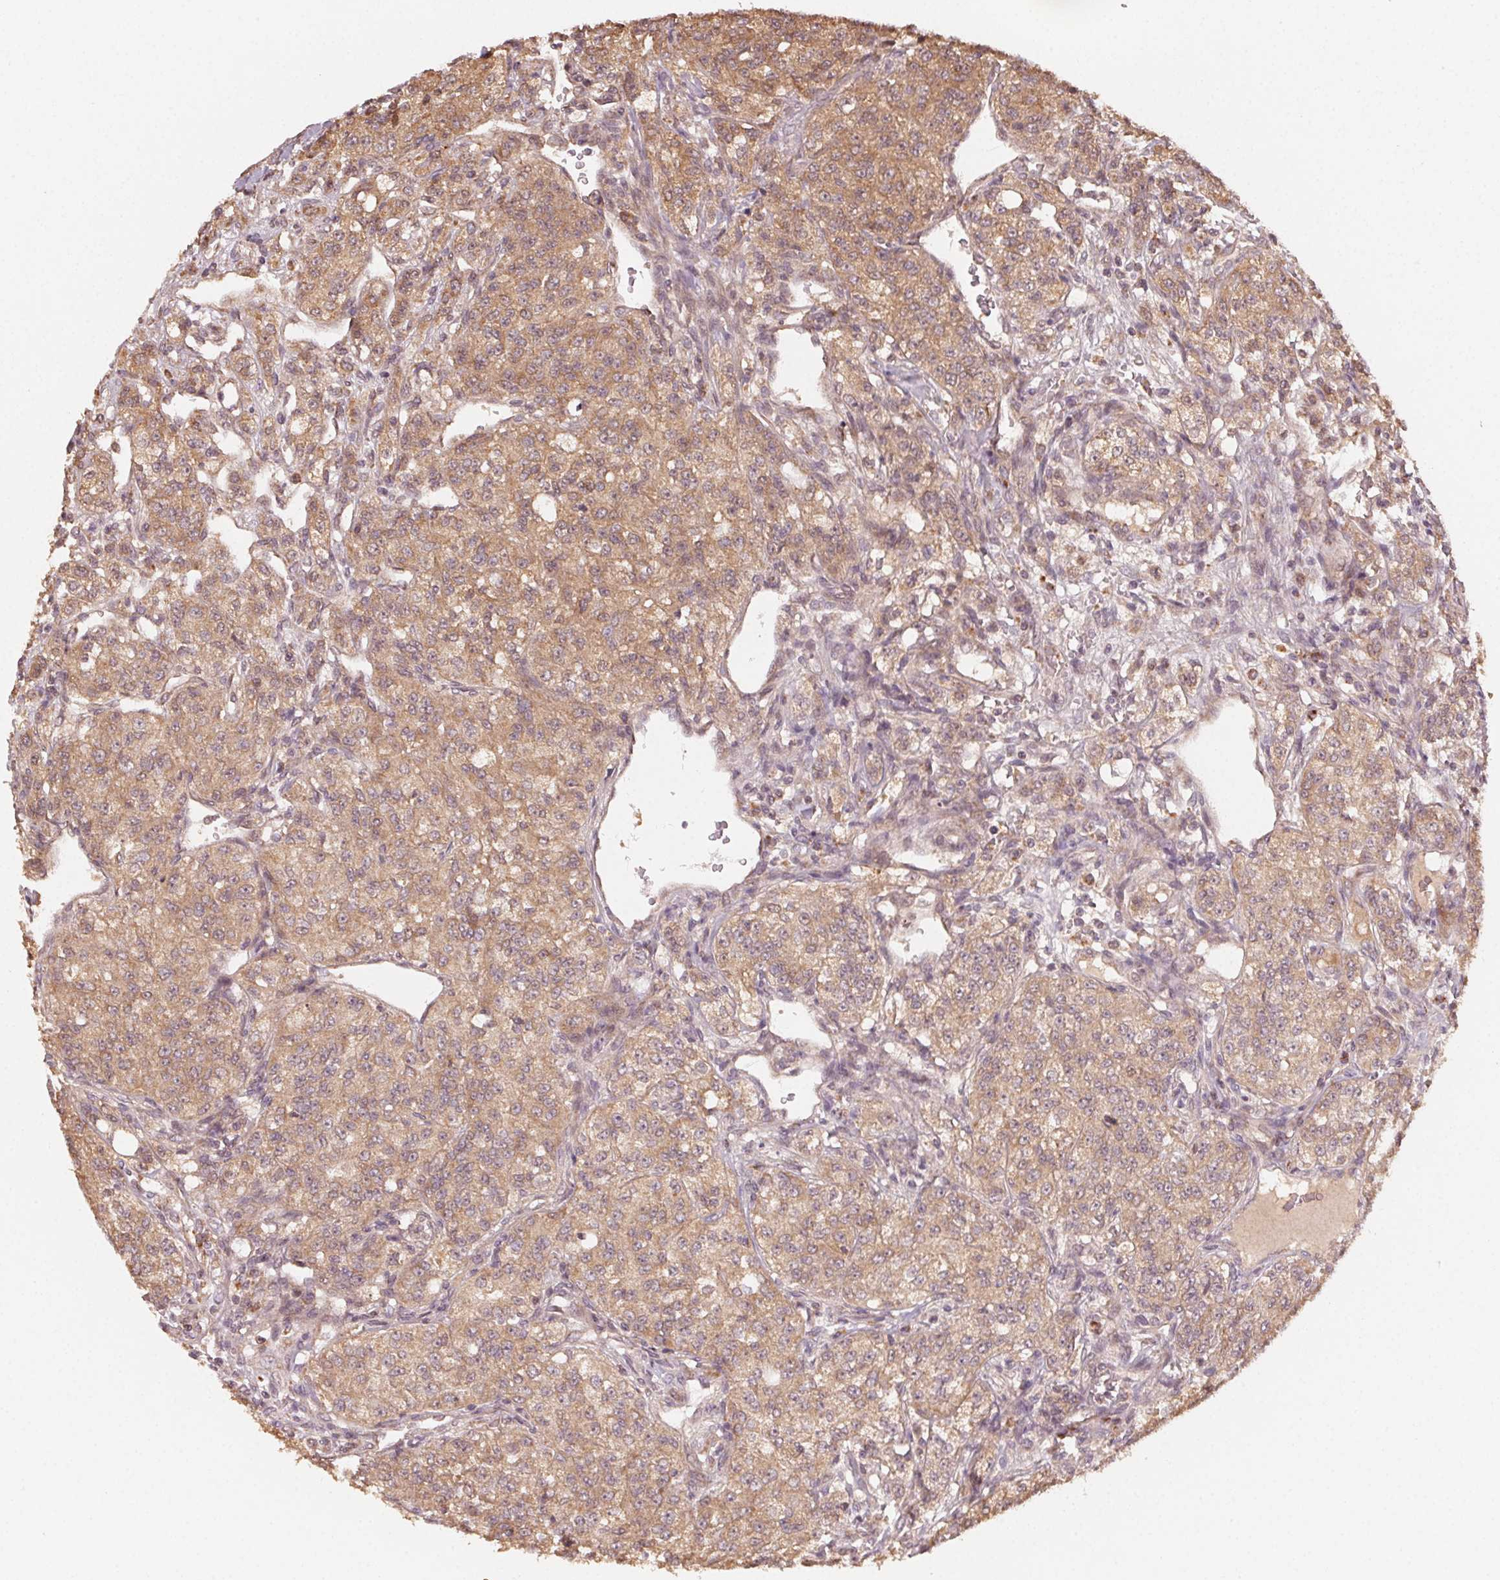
{"staining": {"intensity": "moderate", "quantity": ">75%", "location": "cytoplasmic/membranous"}, "tissue": "renal cancer", "cell_type": "Tumor cells", "image_type": "cancer", "snomed": [{"axis": "morphology", "description": "Adenocarcinoma, NOS"}, {"axis": "topography", "description": "Kidney"}], "caption": "High-magnification brightfield microscopy of renal cancer (adenocarcinoma) stained with DAB (brown) and counterstained with hematoxylin (blue). tumor cells exhibit moderate cytoplasmic/membranous positivity is appreciated in approximately>75% of cells.", "gene": "WBP2", "patient": {"sex": "female", "age": 63}}